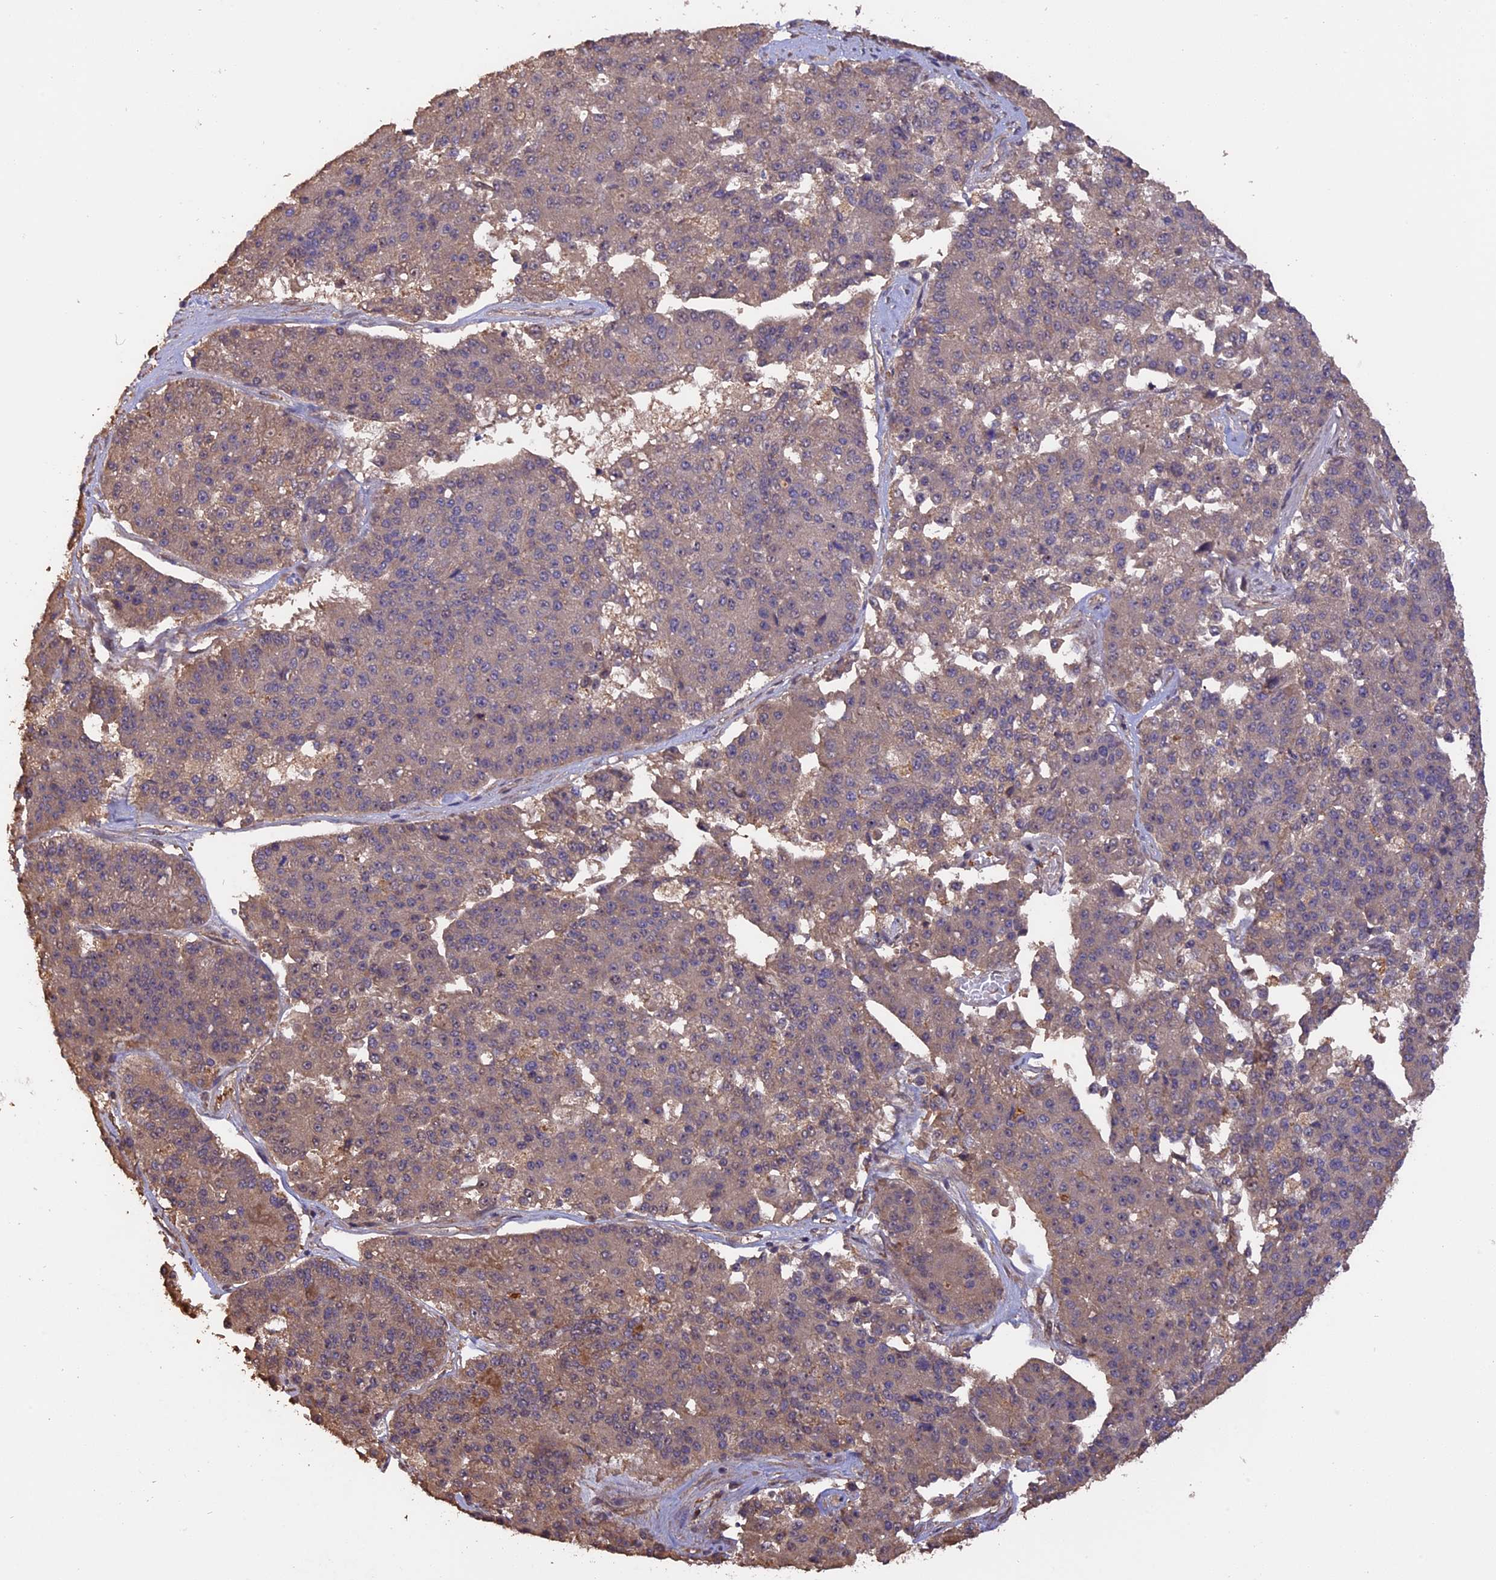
{"staining": {"intensity": "negative", "quantity": "none", "location": "none"}, "tissue": "pancreatic cancer", "cell_type": "Tumor cells", "image_type": "cancer", "snomed": [{"axis": "morphology", "description": "Adenocarcinoma, NOS"}, {"axis": "topography", "description": "Pancreas"}], "caption": "The histopathology image demonstrates no significant expression in tumor cells of pancreatic cancer (adenocarcinoma).", "gene": "RASAL1", "patient": {"sex": "male", "age": 50}}